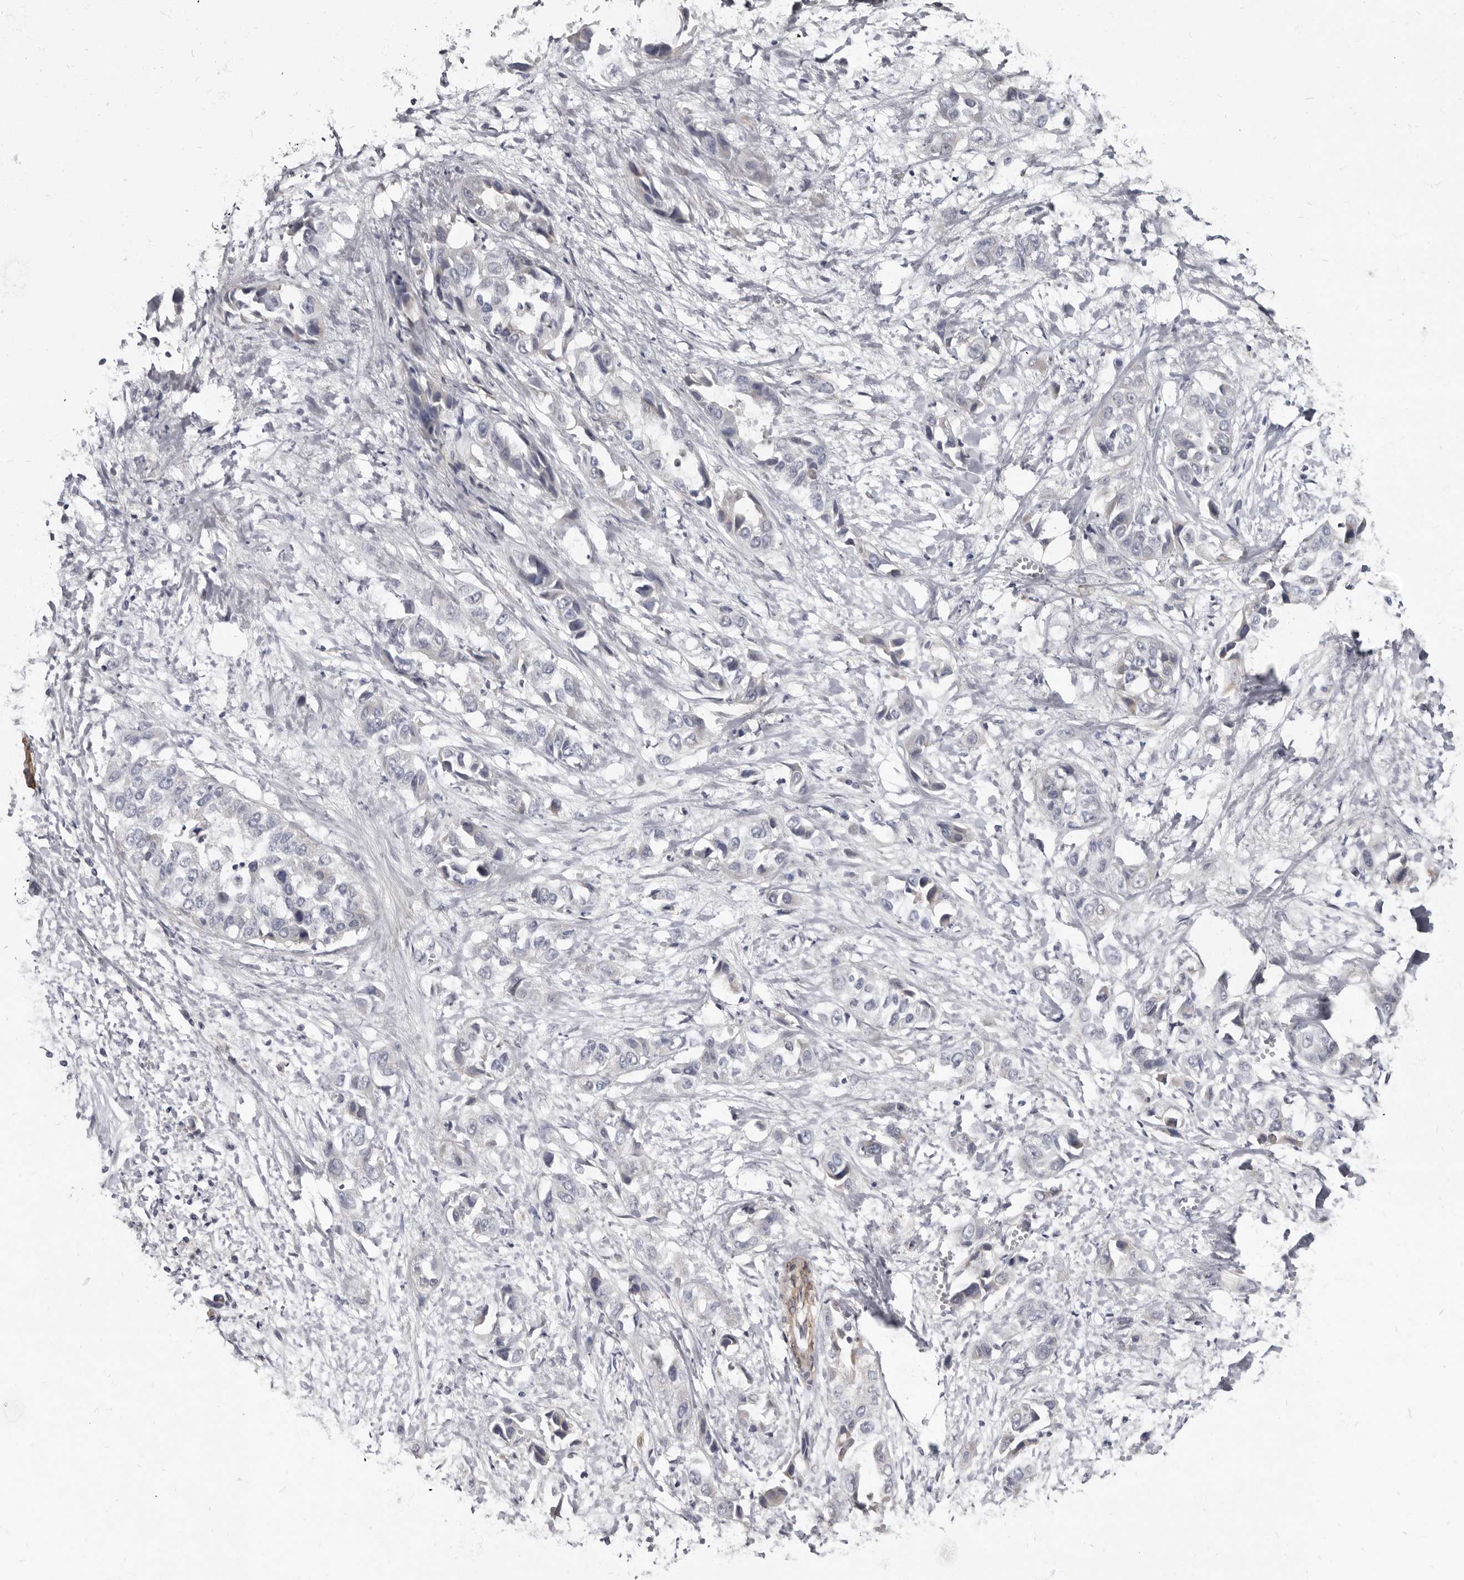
{"staining": {"intensity": "negative", "quantity": "none", "location": "none"}, "tissue": "liver cancer", "cell_type": "Tumor cells", "image_type": "cancer", "snomed": [{"axis": "morphology", "description": "Cholangiocarcinoma"}, {"axis": "topography", "description": "Liver"}], "caption": "Histopathology image shows no significant protein staining in tumor cells of liver cancer (cholangiocarcinoma). (Brightfield microscopy of DAB immunohistochemistry at high magnification).", "gene": "MRGPRF", "patient": {"sex": "female", "age": 52}}